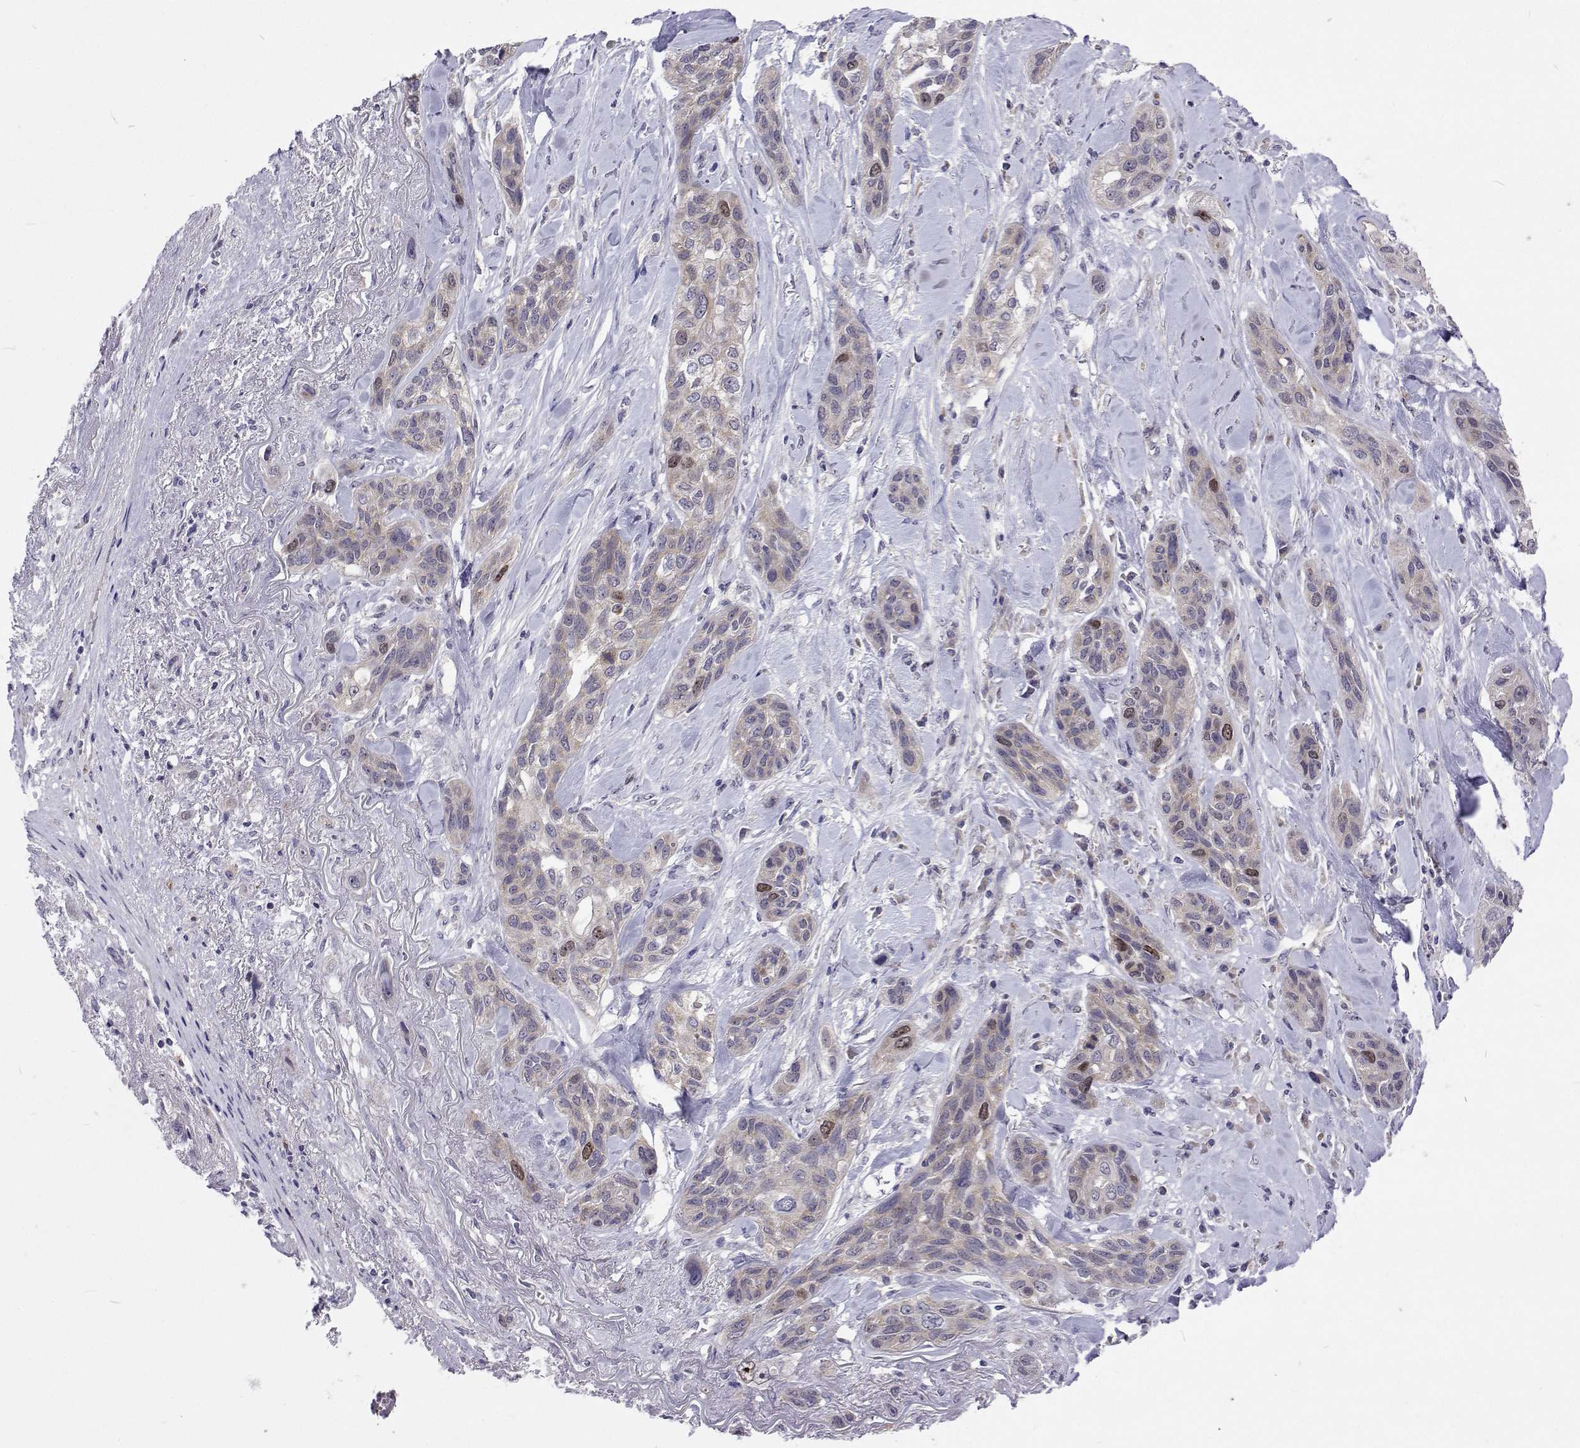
{"staining": {"intensity": "moderate", "quantity": "<25%", "location": "nuclear"}, "tissue": "lung cancer", "cell_type": "Tumor cells", "image_type": "cancer", "snomed": [{"axis": "morphology", "description": "Squamous cell carcinoma, NOS"}, {"axis": "topography", "description": "Lung"}], "caption": "Brown immunohistochemical staining in lung cancer demonstrates moderate nuclear positivity in approximately <25% of tumor cells. The staining is performed using DAB (3,3'-diaminobenzidine) brown chromogen to label protein expression. The nuclei are counter-stained blue using hematoxylin.", "gene": "DHTKD1", "patient": {"sex": "female", "age": 70}}